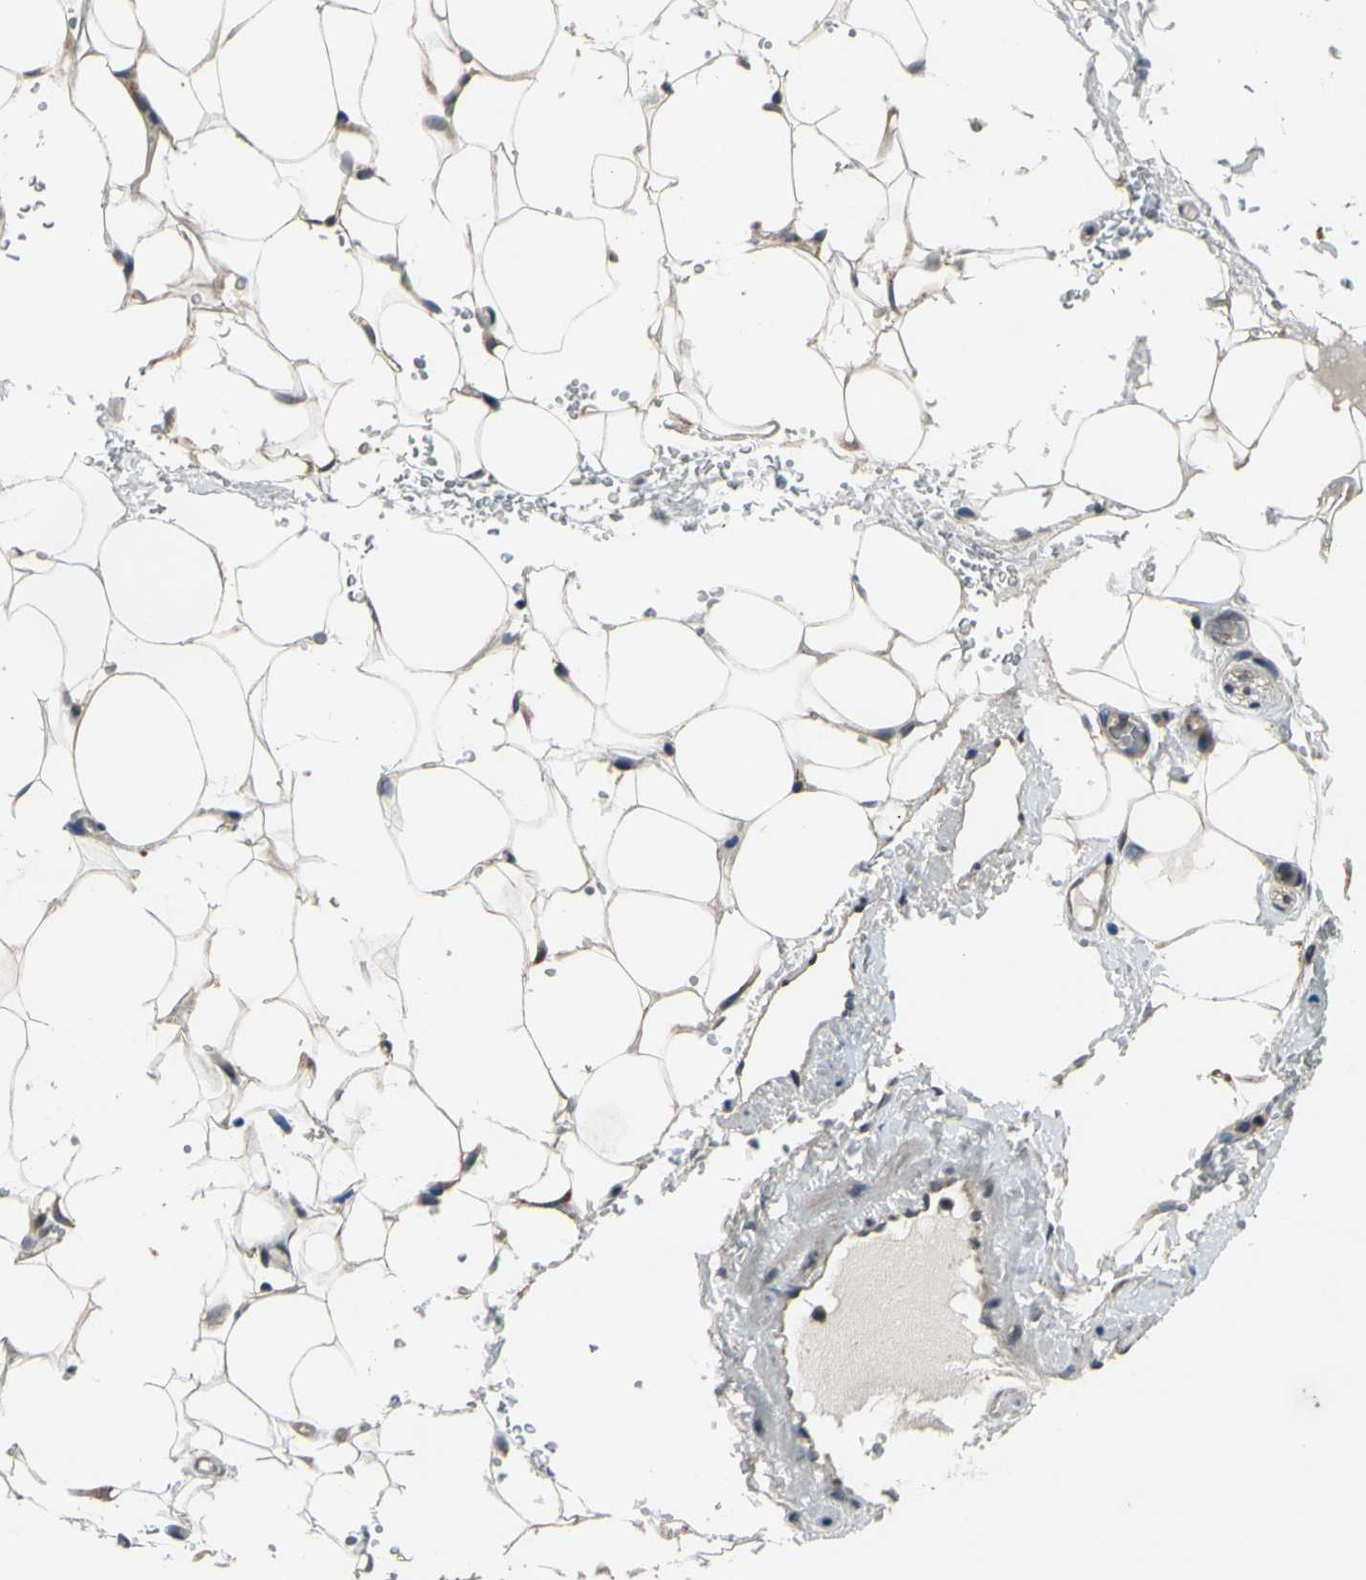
{"staining": {"intensity": "weak", "quantity": ">75%", "location": "cytoplasmic/membranous"}, "tissue": "adipose tissue", "cell_type": "Adipocytes", "image_type": "normal", "snomed": [{"axis": "morphology", "description": "Normal tissue, NOS"}, {"axis": "topography", "description": "Peripheral nerve tissue"}], "caption": "Brown immunohistochemical staining in normal adipose tissue reveals weak cytoplasmic/membranous expression in approximately >75% of adipocytes. The staining is performed using DAB (3,3'-diaminobenzidine) brown chromogen to label protein expression. The nuclei are counter-stained blue using hematoxylin.", "gene": "MBTPS2", "patient": {"sex": "male", "age": 70}}